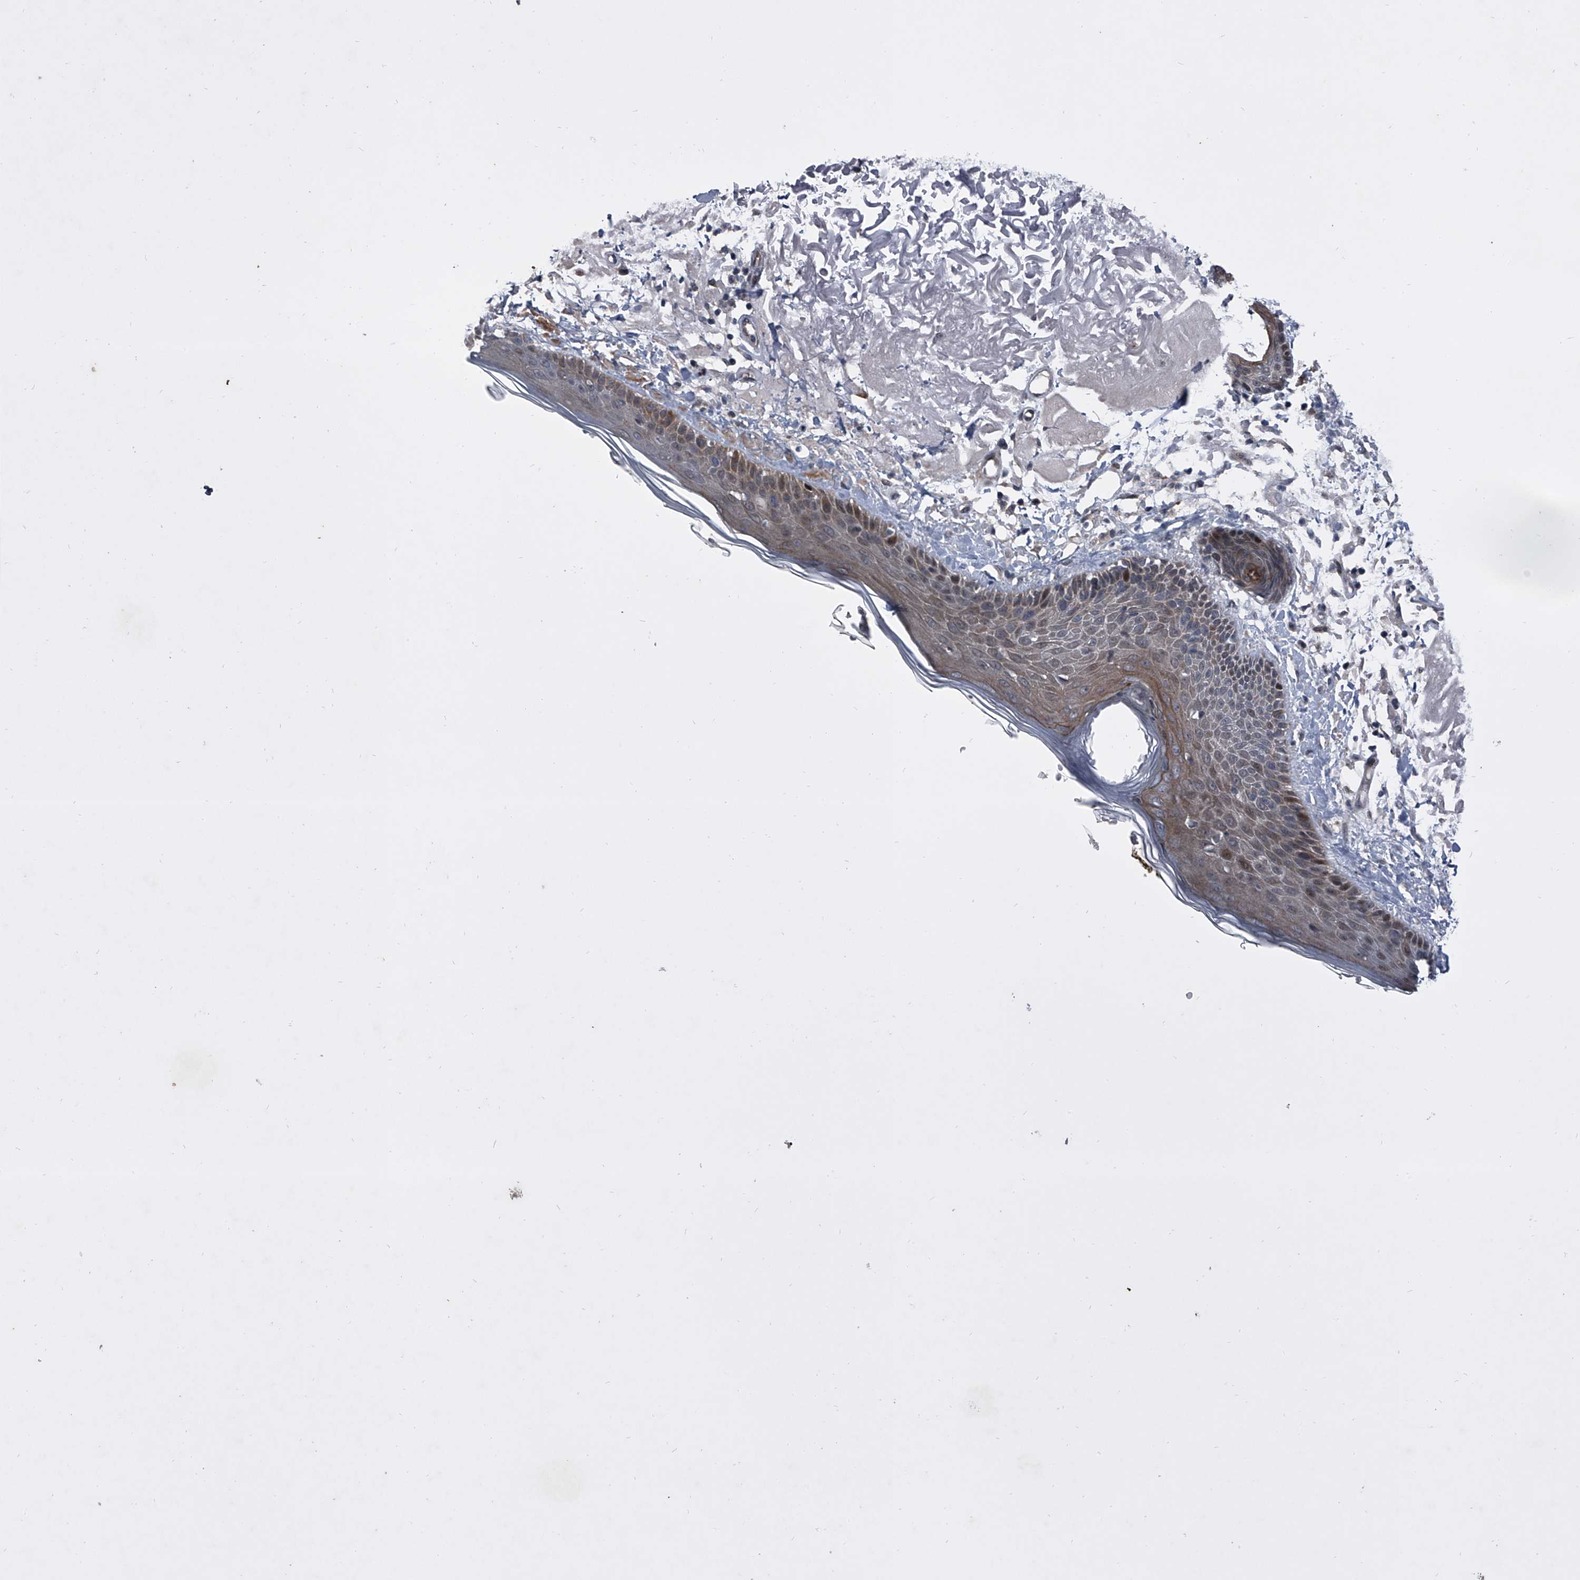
{"staining": {"intensity": "moderate", "quantity": "25%-75%", "location": "cytoplasmic/membranous,nuclear"}, "tissue": "skin", "cell_type": "Fibroblasts", "image_type": "normal", "snomed": [{"axis": "morphology", "description": "Normal tissue, NOS"}, {"axis": "topography", "description": "Skin"}, {"axis": "topography", "description": "Skeletal muscle"}], "caption": "Immunohistochemical staining of benign skin displays 25%-75% levels of moderate cytoplasmic/membranous,nuclear protein positivity in about 25%-75% of fibroblasts. (brown staining indicates protein expression, while blue staining denotes nuclei).", "gene": "ELK4", "patient": {"sex": "male", "age": 83}}